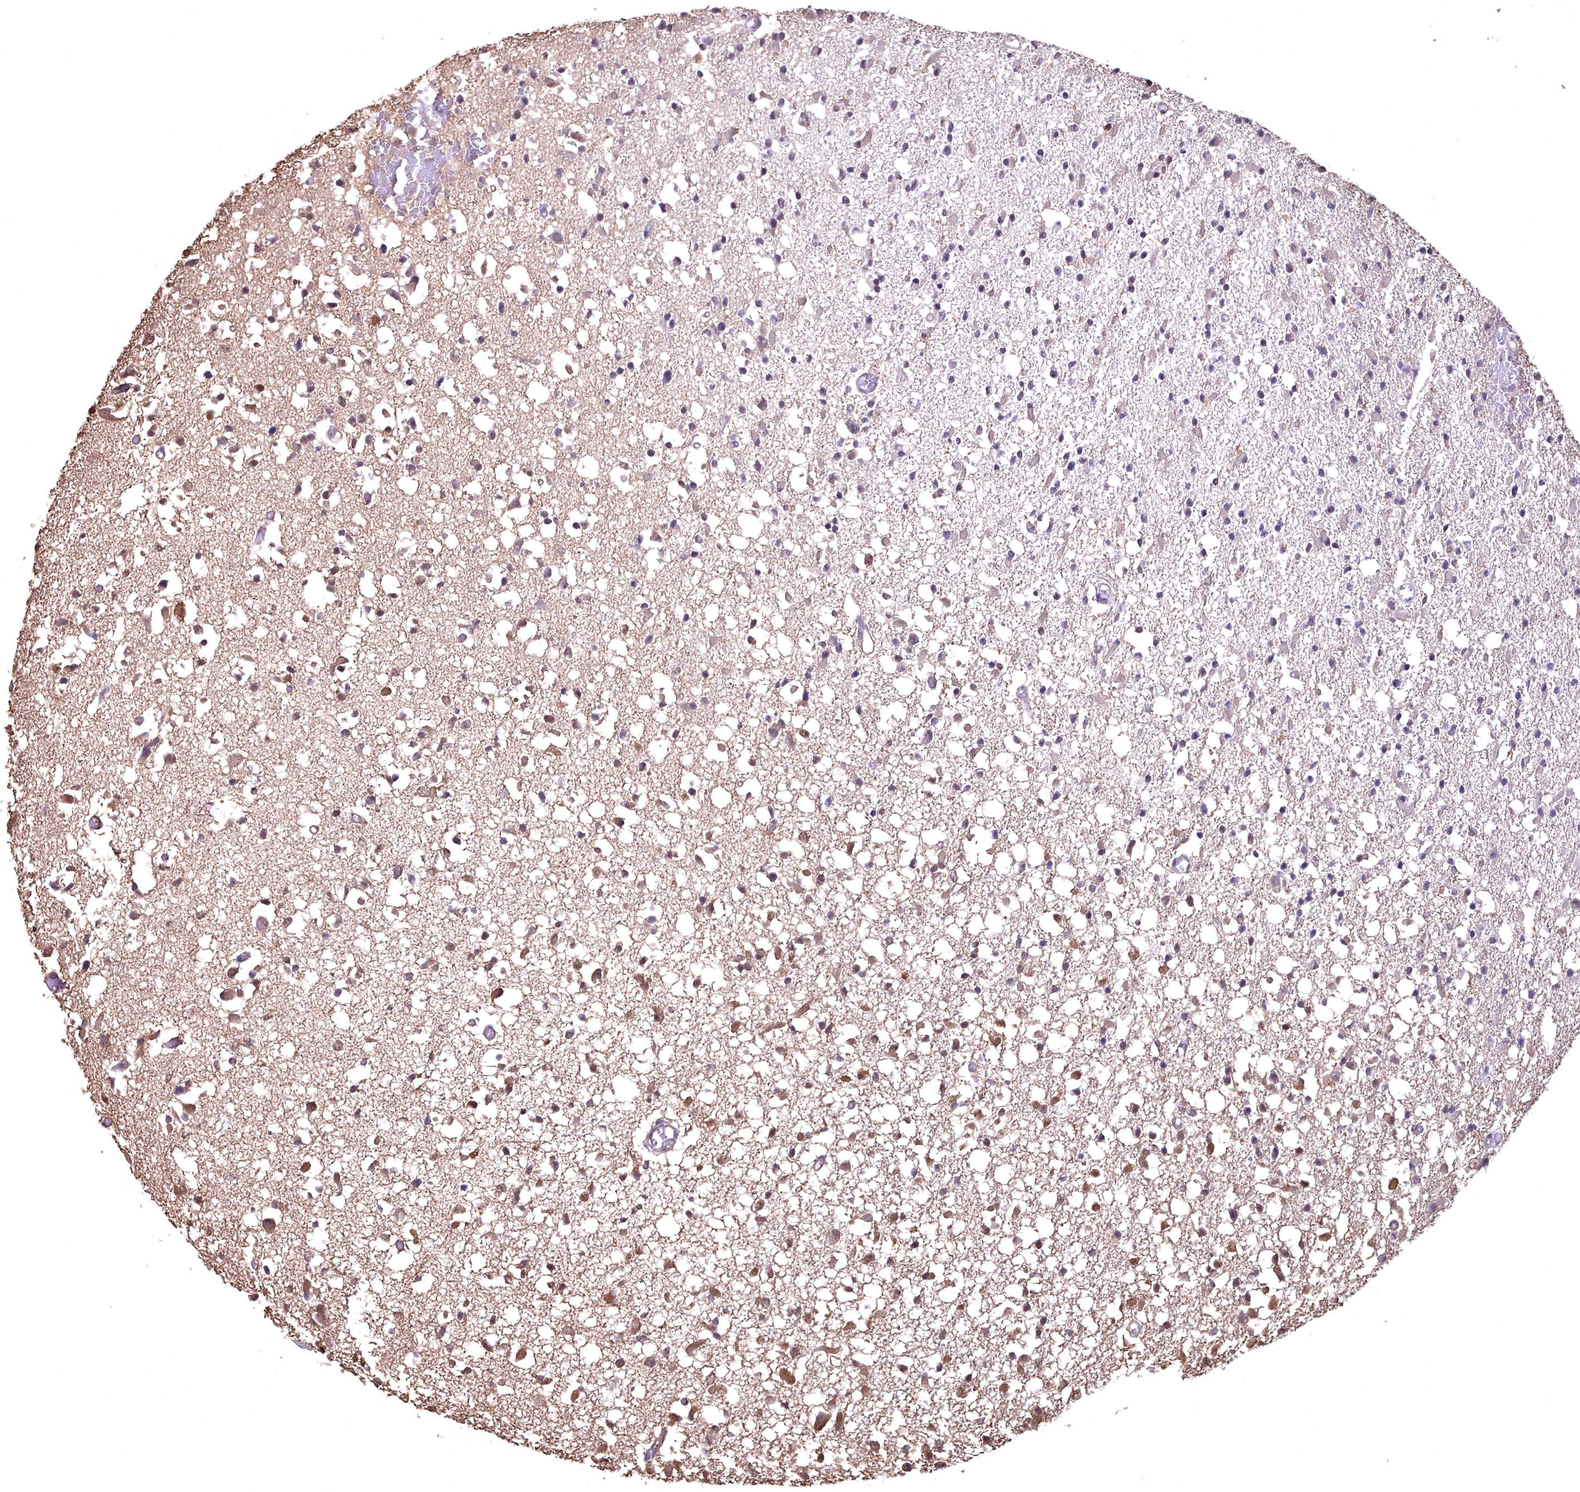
{"staining": {"intensity": "moderate", "quantity": "25%-75%", "location": "cytoplasmic/membranous"}, "tissue": "glioma", "cell_type": "Tumor cells", "image_type": "cancer", "snomed": [{"axis": "morphology", "description": "Glioma, malignant, Low grade"}, {"axis": "topography", "description": "Brain"}], "caption": "Malignant glioma (low-grade) stained for a protein shows moderate cytoplasmic/membranous positivity in tumor cells. (DAB (3,3'-diaminobenzidine) IHC with brightfield microscopy, high magnification).", "gene": "GAPDH", "patient": {"sex": "female", "age": 22}}